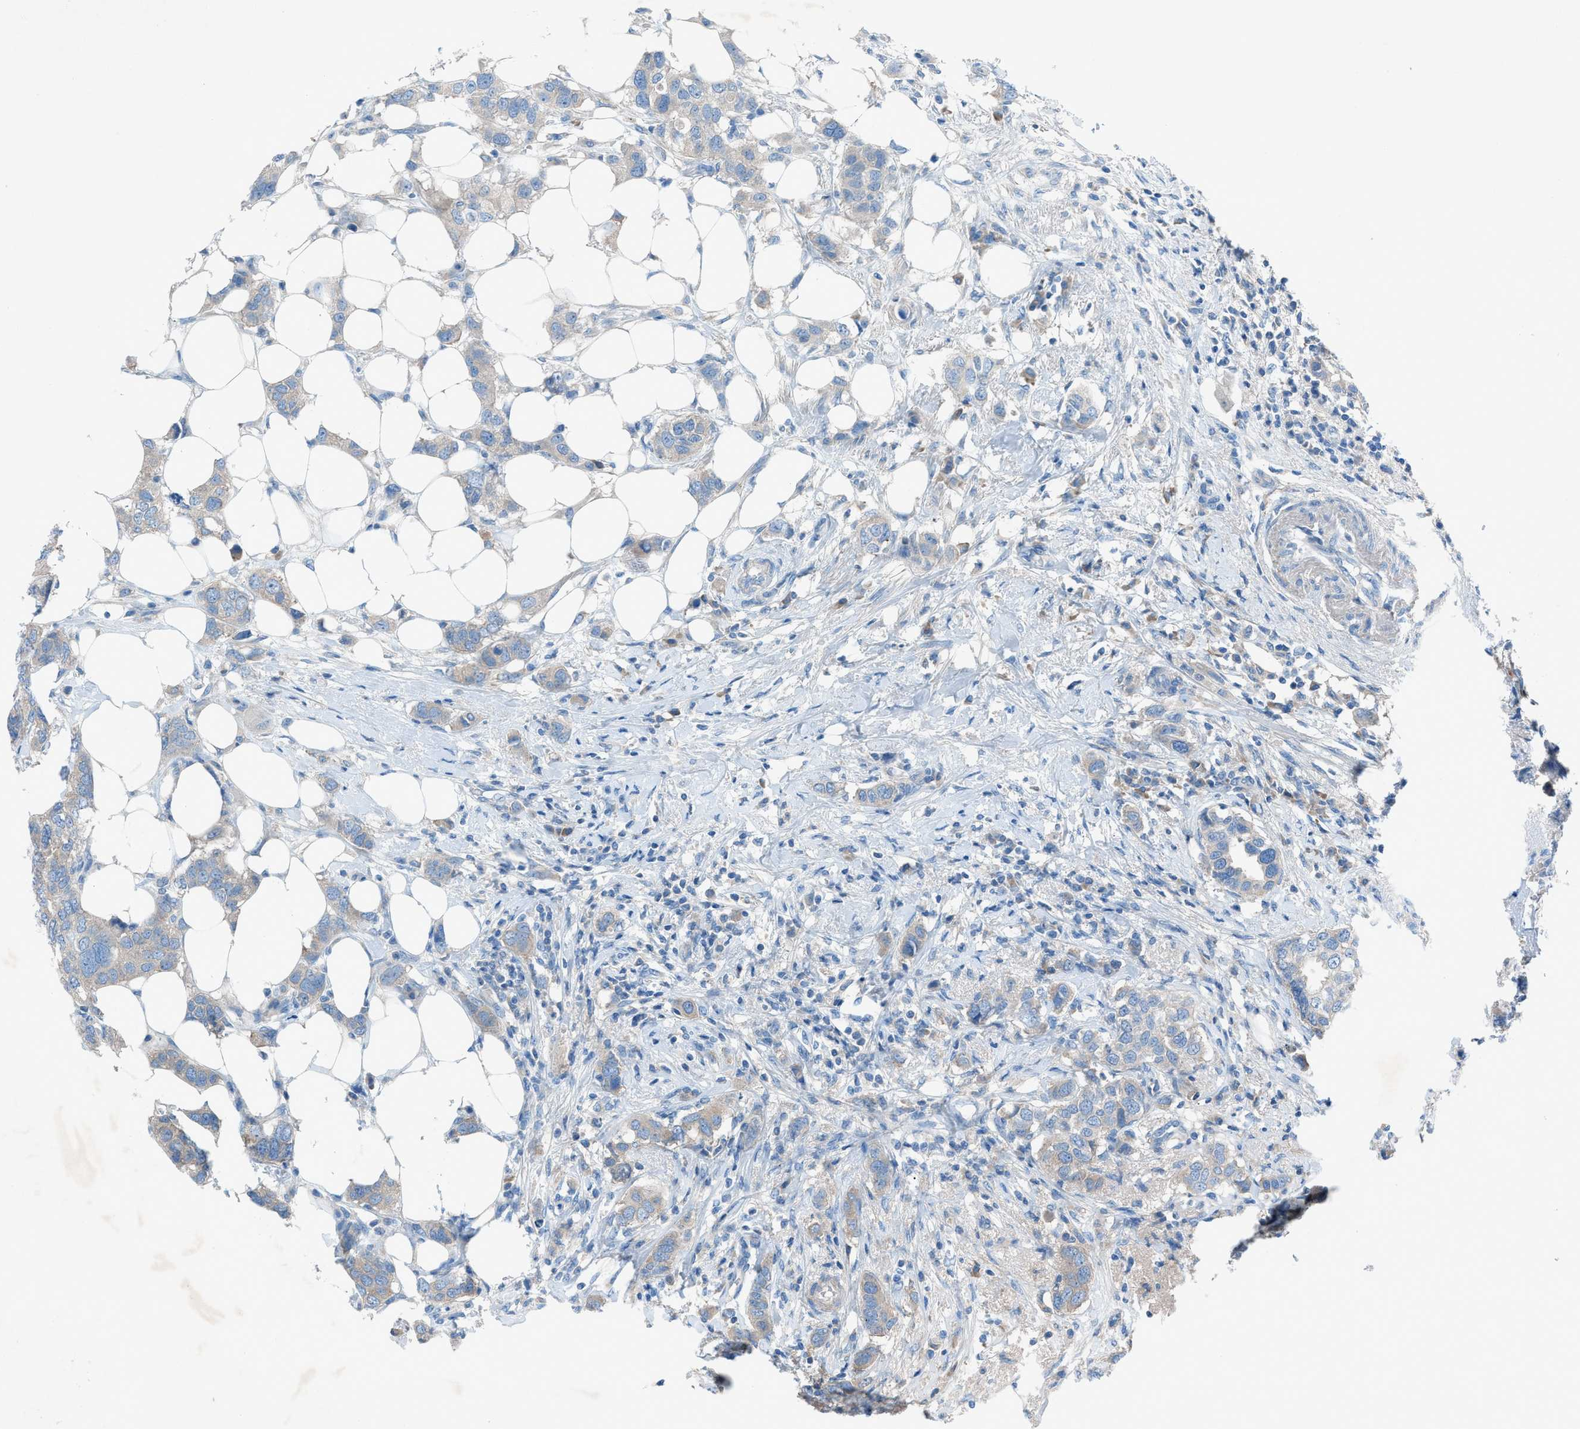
{"staining": {"intensity": "weak", "quantity": ">75%", "location": "cytoplasmic/membranous"}, "tissue": "breast cancer", "cell_type": "Tumor cells", "image_type": "cancer", "snomed": [{"axis": "morphology", "description": "Duct carcinoma"}, {"axis": "topography", "description": "Breast"}], "caption": "Weak cytoplasmic/membranous staining is appreciated in approximately >75% of tumor cells in intraductal carcinoma (breast). (DAB (3,3'-diaminobenzidine) IHC, brown staining for protein, blue staining for nuclei).", "gene": "C5AR2", "patient": {"sex": "female", "age": 50}}